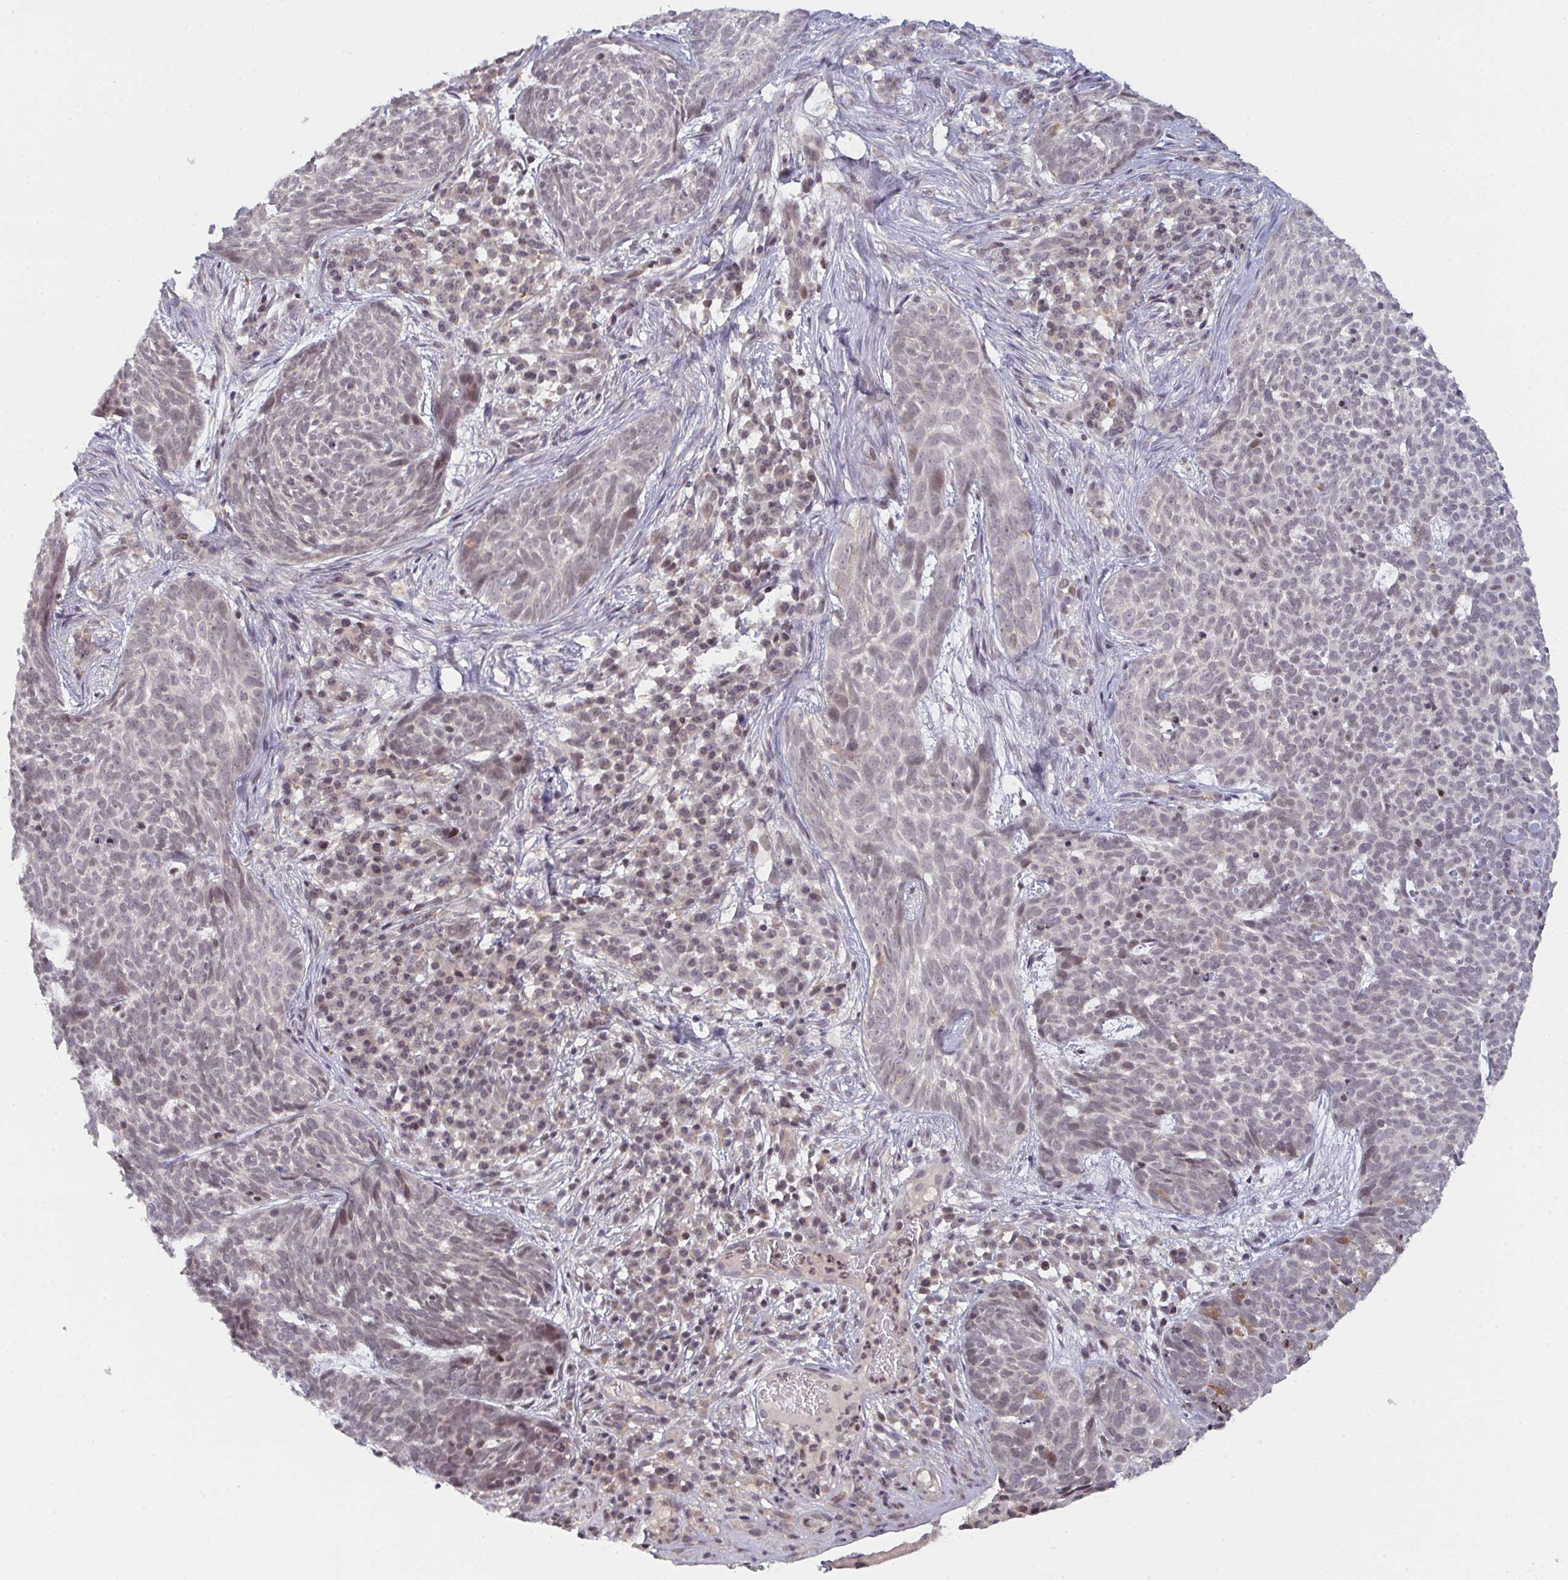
{"staining": {"intensity": "weak", "quantity": "<25%", "location": "nuclear"}, "tissue": "skin cancer", "cell_type": "Tumor cells", "image_type": "cancer", "snomed": [{"axis": "morphology", "description": "Basal cell carcinoma"}, {"axis": "topography", "description": "Skin"}], "caption": "Human basal cell carcinoma (skin) stained for a protein using IHC shows no positivity in tumor cells.", "gene": "DCST1", "patient": {"sex": "female", "age": 93}}